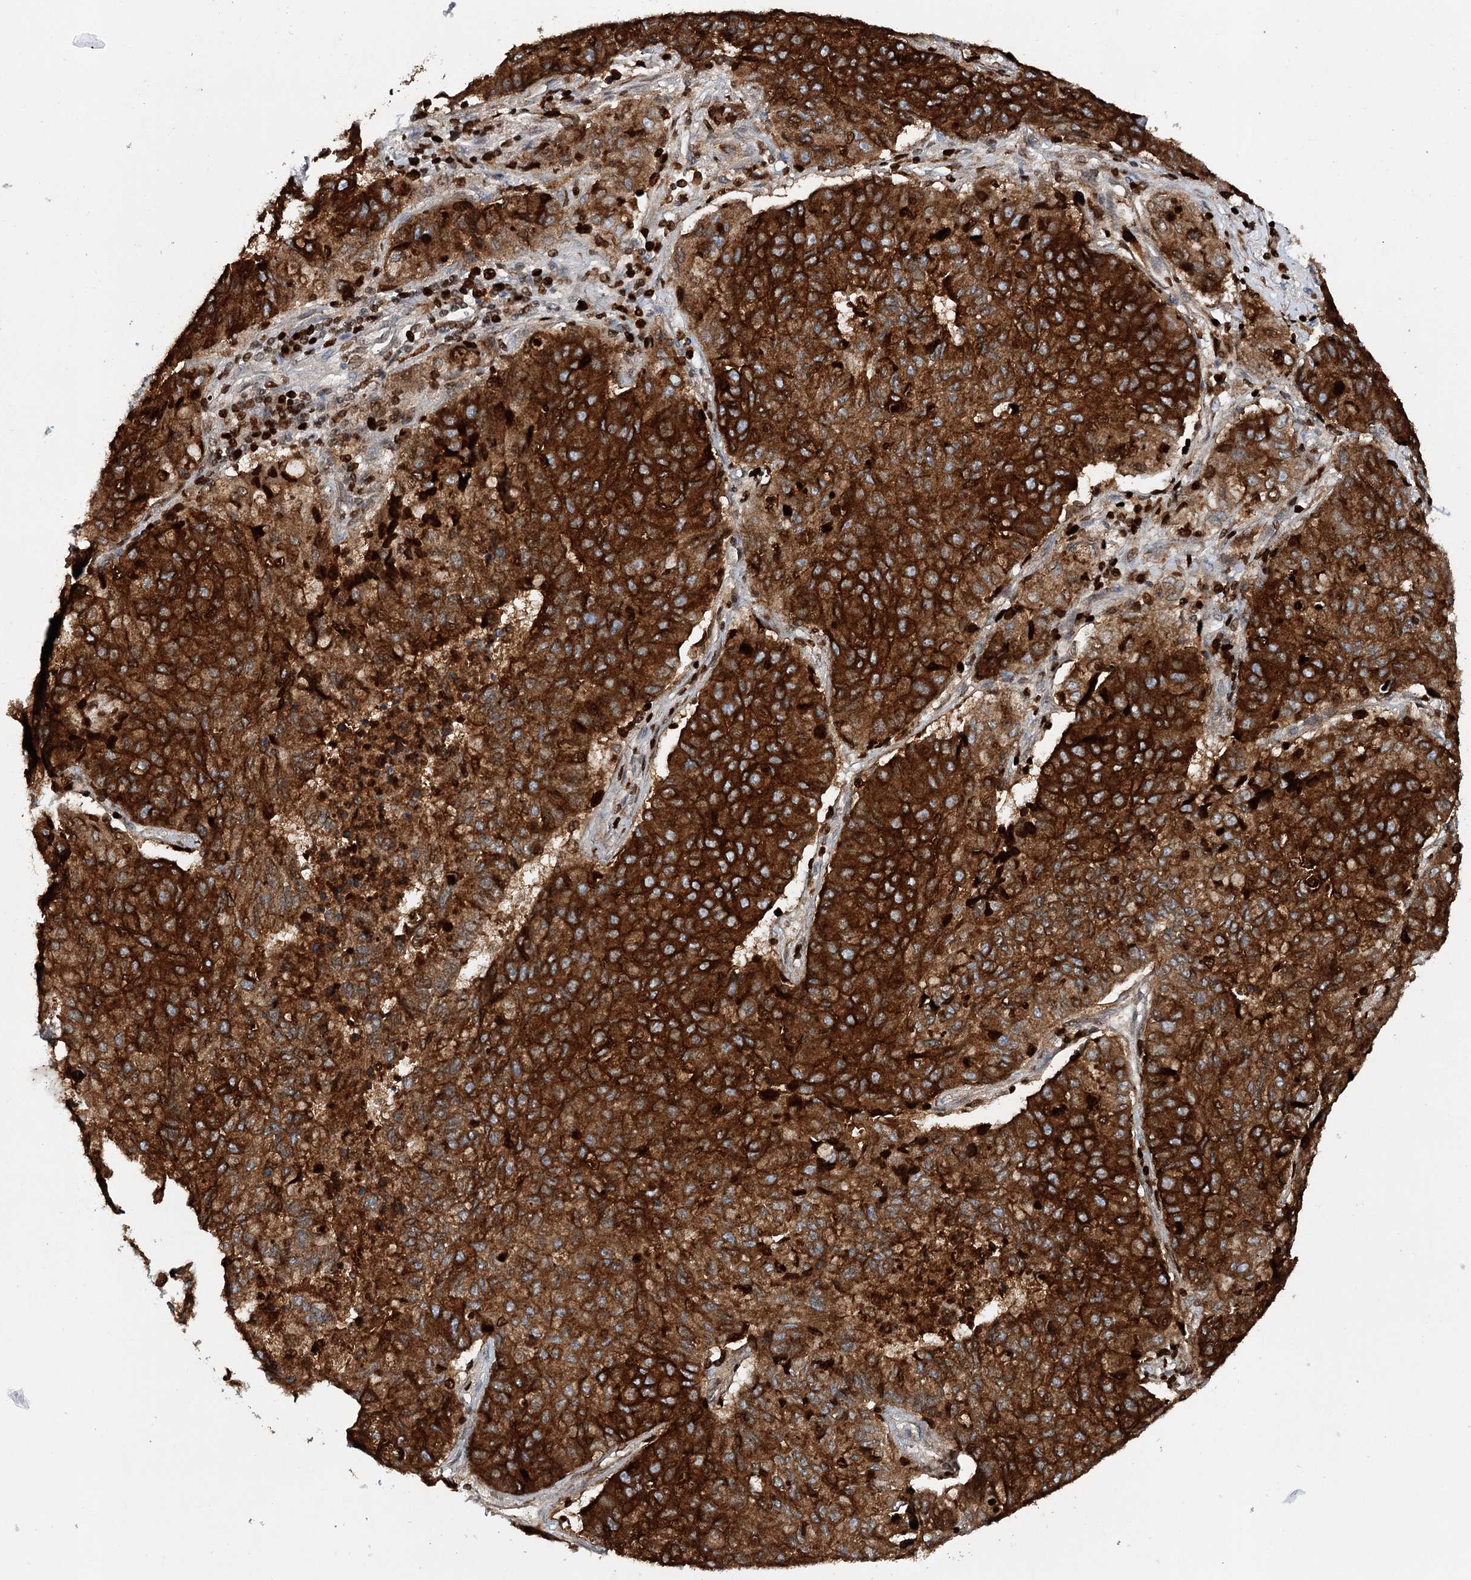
{"staining": {"intensity": "strong", "quantity": ">75%", "location": "cytoplasmic/membranous"}, "tissue": "lung cancer", "cell_type": "Tumor cells", "image_type": "cancer", "snomed": [{"axis": "morphology", "description": "Squamous cell carcinoma, NOS"}, {"axis": "topography", "description": "Lung"}], "caption": "A micrograph of lung cancer (squamous cell carcinoma) stained for a protein reveals strong cytoplasmic/membranous brown staining in tumor cells. (brown staining indicates protein expression, while blue staining denotes nuclei).", "gene": "CEACAM8", "patient": {"sex": "male", "age": 74}}